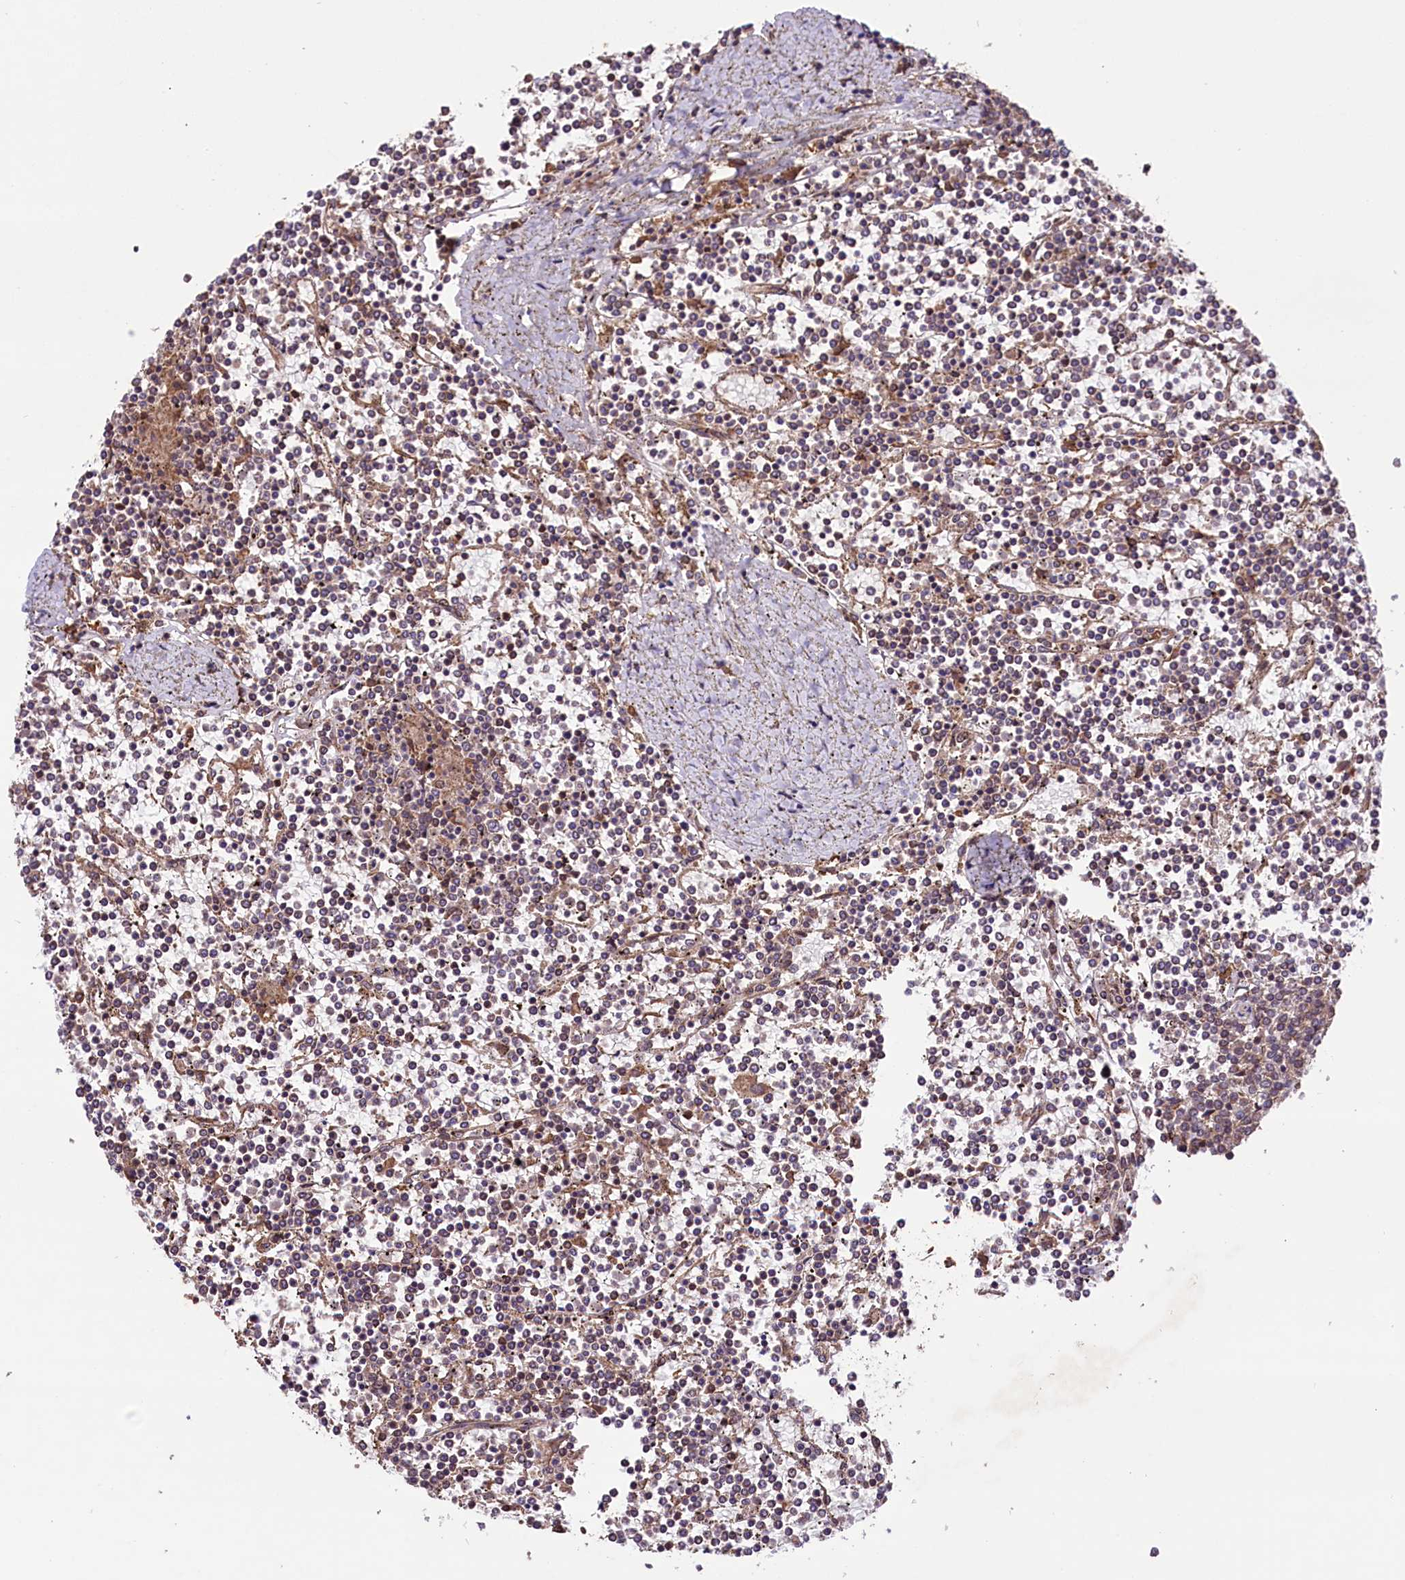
{"staining": {"intensity": "weak", "quantity": "25%-75%", "location": "cytoplasmic/membranous"}, "tissue": "lymphoma", "cell_type": "Tumor cells", "image_type": "cancer", "snomed": [{"axis": "morphology", "description": "Malignant lymphoma, non-Hodgkin's type, Low grade"}, {"axis": "topography", "description": "Spleen"}], "caption": "Immunohistochemistry (IHC) of malignant lymphoma, non-Hodgkin's type (low-grade) shows low levels of weak cytoplasmic/membranous staining in approximately 25%-75% of tumor cells.", "gene": "HDAC5", "patient": {"sex": "female", "age": 19}}